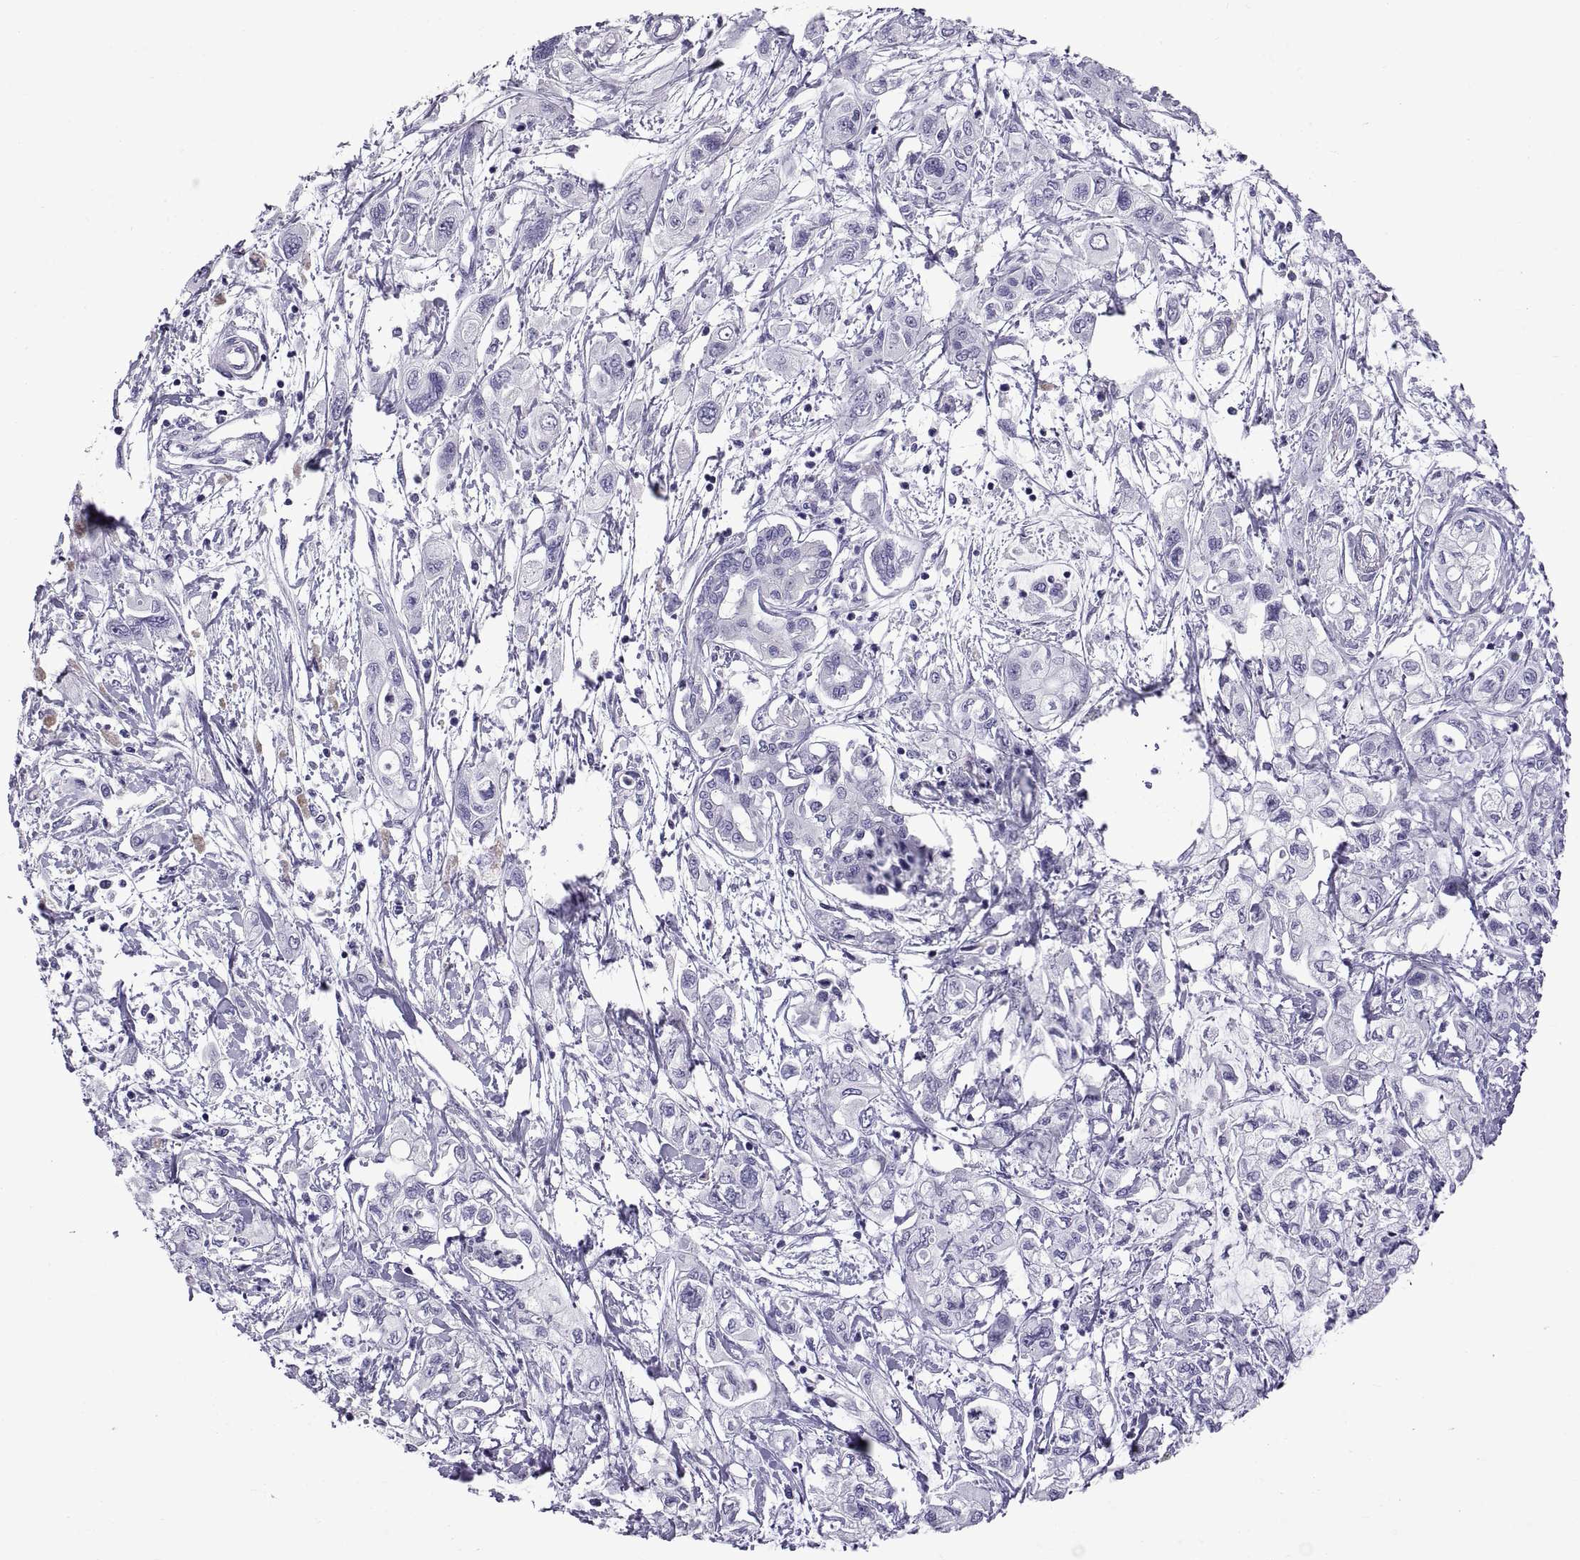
{"staining": {"intensity": "negative", "quantity": "none", "location": "none"}, "tissue": "pancreatic cancer", "cell_type": "Tumor cells", "image_type": "cancer", "snomed": [{"axis": "morphology", "description": "Adenocarcinoma, NOS"}, {"axis": "topography", "description": "Pancreas"}], "caption": "Tumor cells show no significant staining in pancreatic cancer.", "gene": "SPDYE1", "patient": {"sex": "male", "age": 54}}